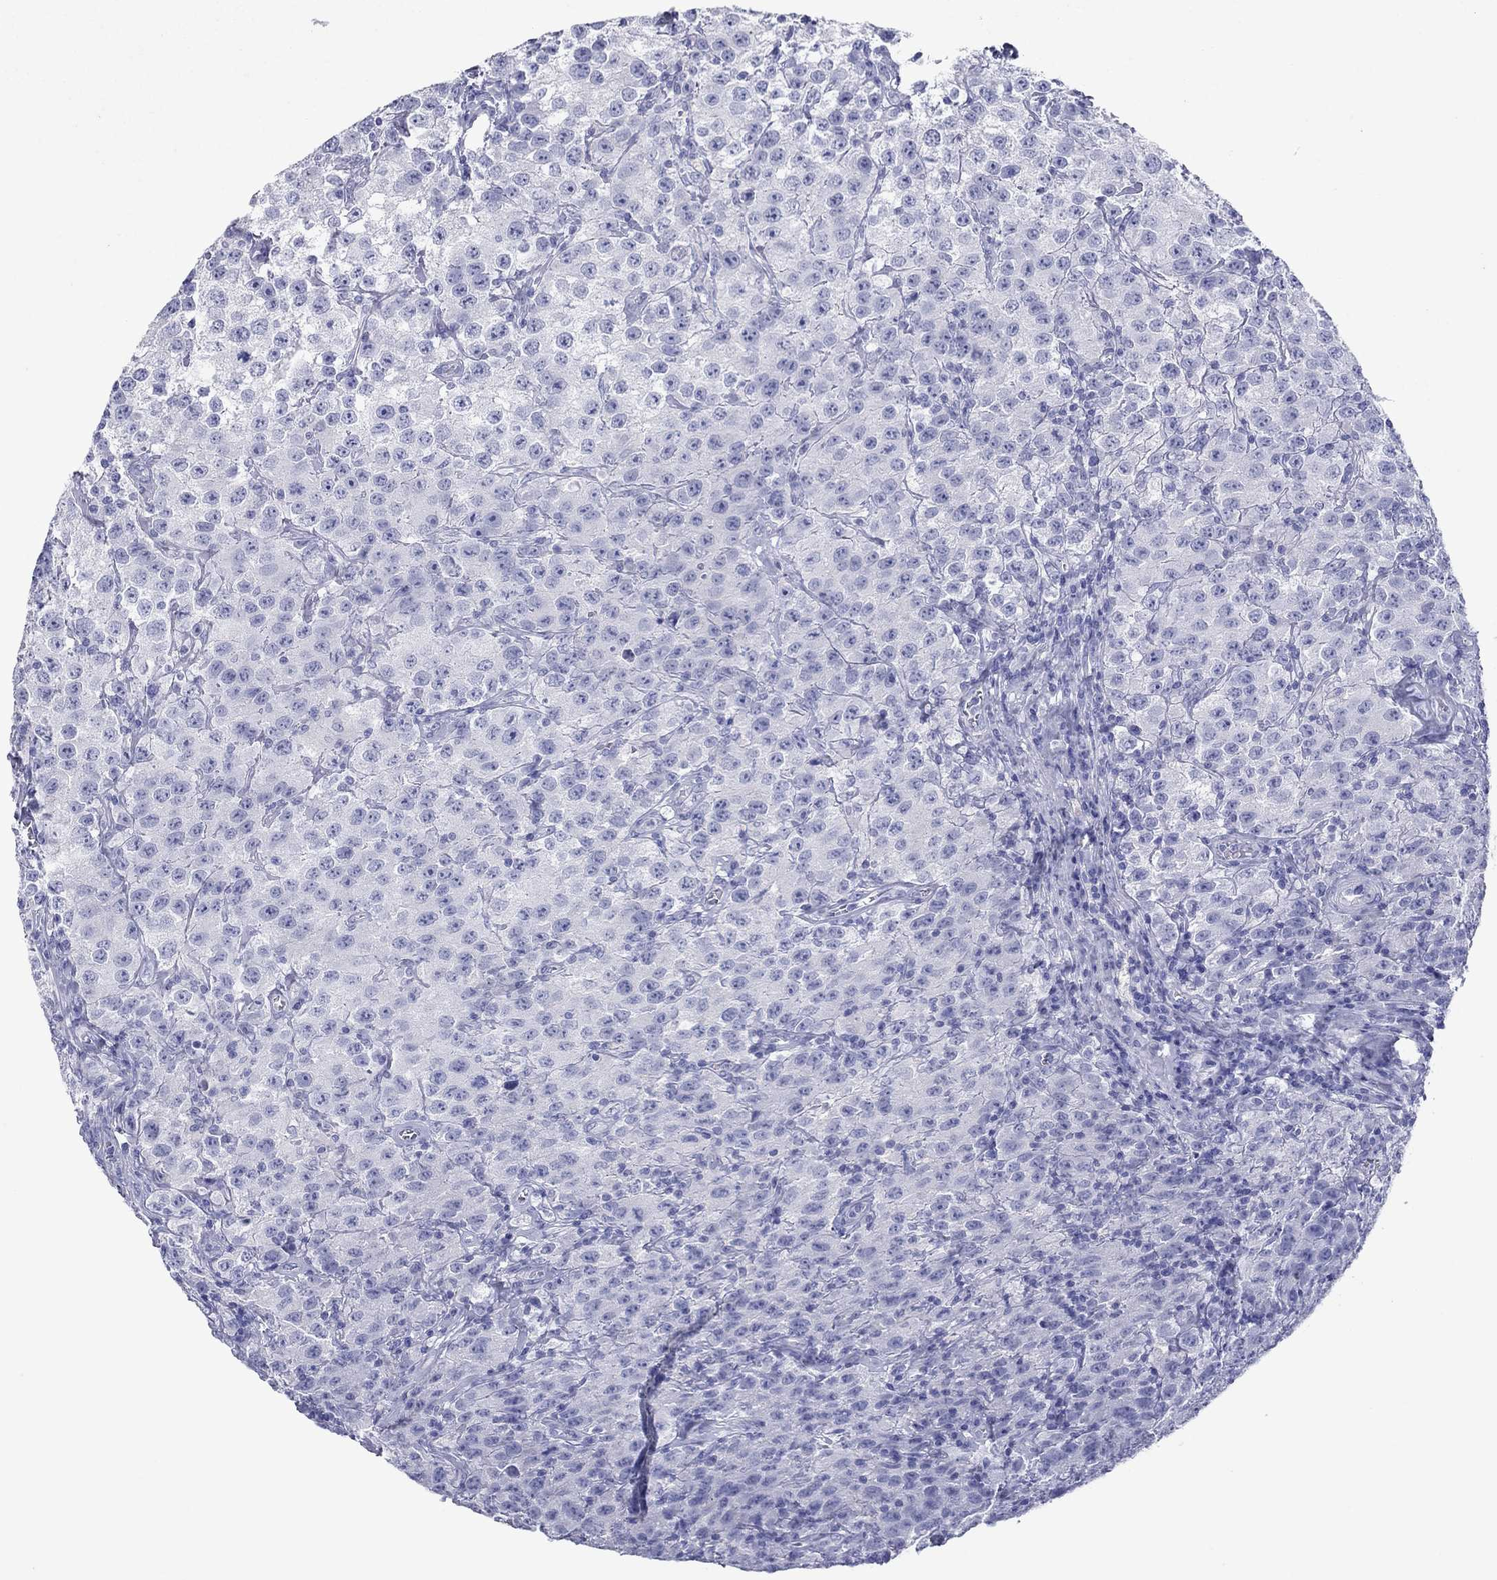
{"staining": {"intensity": "negative", "quantity": "none", "location": "none"}, "tissue": "testis cancer", "cell_type": "Tumor cells", "image_type": "cancer", "snomed": [{"axis": "morphology", "description": "Seminoma, NOS"}, {"axis": "topography", "description": "Testis"}], "caption": "This micrograph is of seminoma (testis) stained with IHC to label a protein in brown with the nuclei are counter-stained blue. There is no staining in tumor cells.", "gene": "ATP4A", "patient": {"sex": "male", "age": 52}}